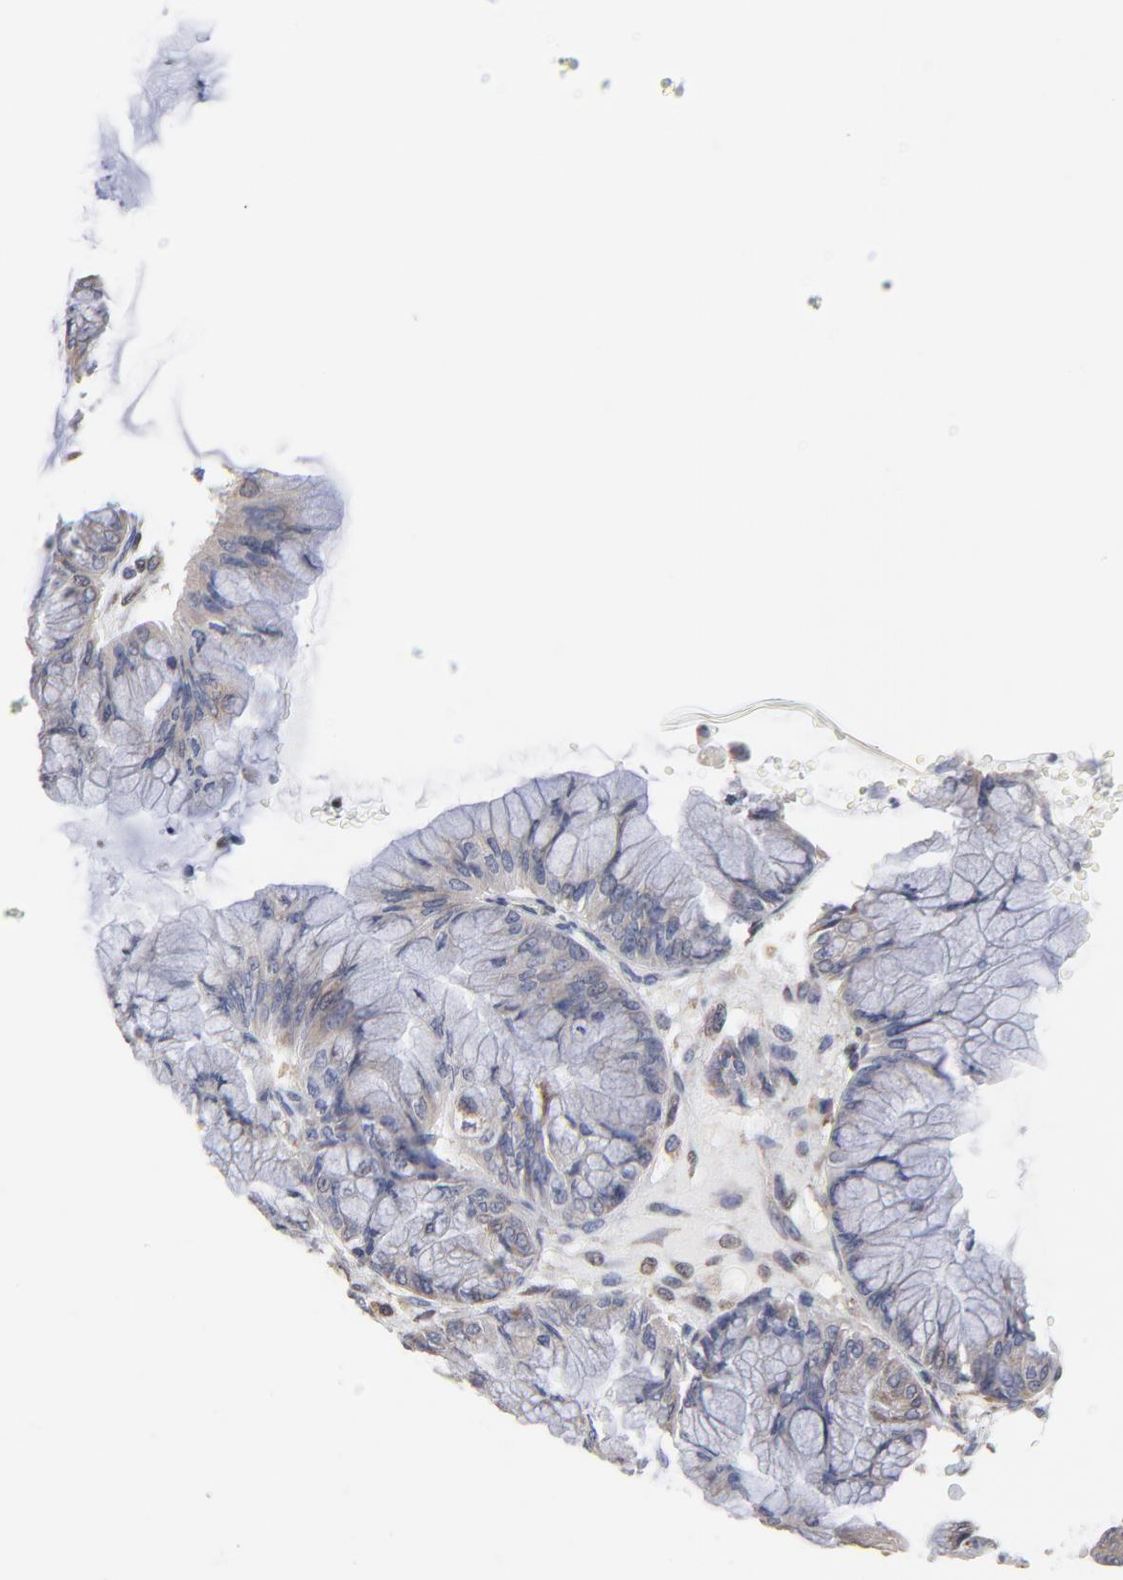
{"staining": {"intensity": "weak", "quantity": "<25%", "location": "cytoplasmic/membranous"}, "tissue": "ovarian cancer", "cell_type": "Tumor cells", "image_type": "cancer", "snomed": [{"axis": "morphology", "description": "Cystadenocarcinoma, mucinous, NOS"}, {"axis": "topography", "description": "Ovary"}], "caption": "High power microscopy histopathology image of an IHC micrograph of ovarian mucinous cystadenocarcinoma, revealing no significant staining in tumor cells. (Immunohistochemistry (ihc), brightfield microscopy, high magnification).", "gene": "CHM", "patient": {"sex": "female", "age": 63}}